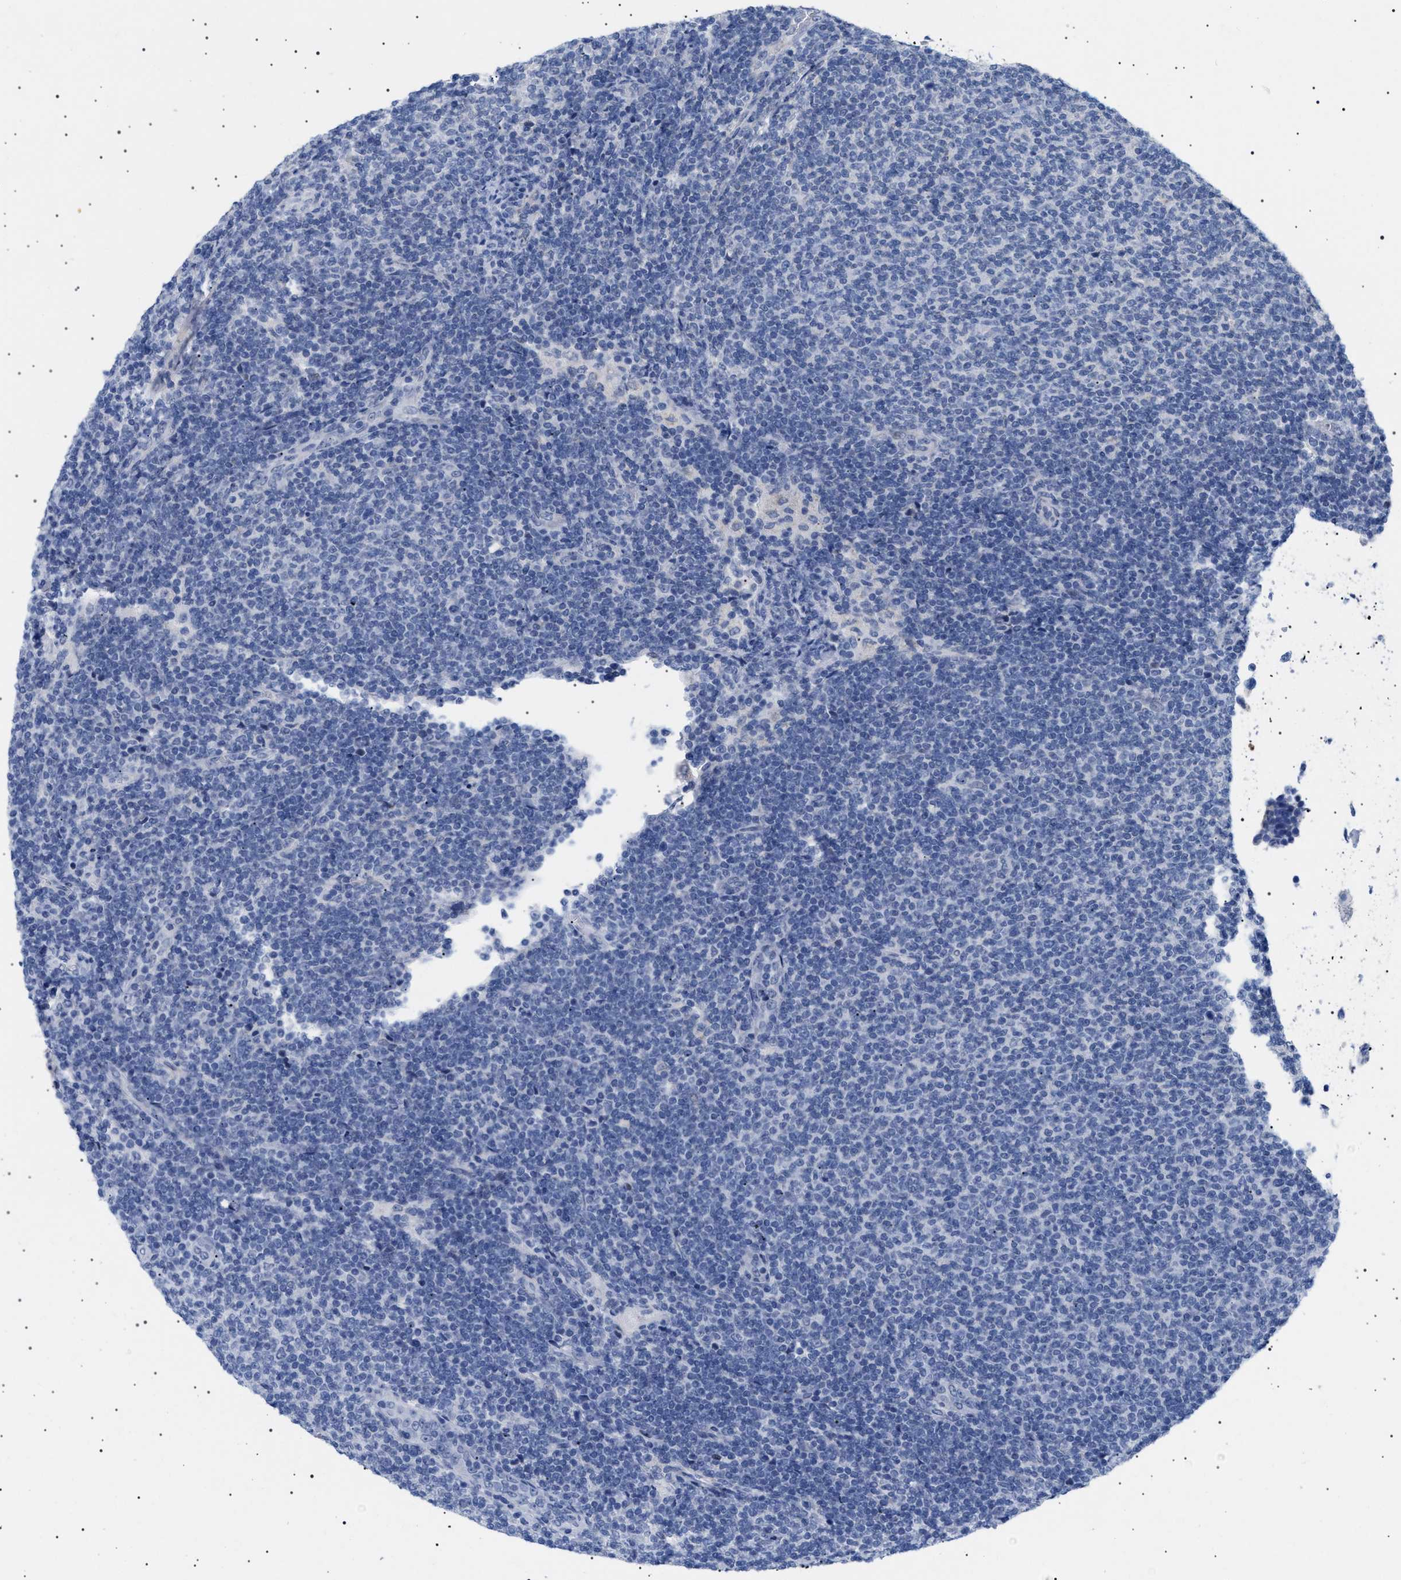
{"staining": {"intensity": "negative", "quantity": "none", "location": "none"}, "tissue": "lymphoma", "cell_type": "Tumor cells", "image_type": "cancer", "snomed": [{"axis": "morphology", "description": "Malignant lymphoma, non-Hodgkin's type, Low grade"}, {"axis": "topography", "description": "Lymph node"}], "caption": "Immunohistochemical staining of human lymphoma exhibits no significant positivity in tumor cells.", "gene": "HTR1A", "patient": {"sex": "male", "age": 66}}